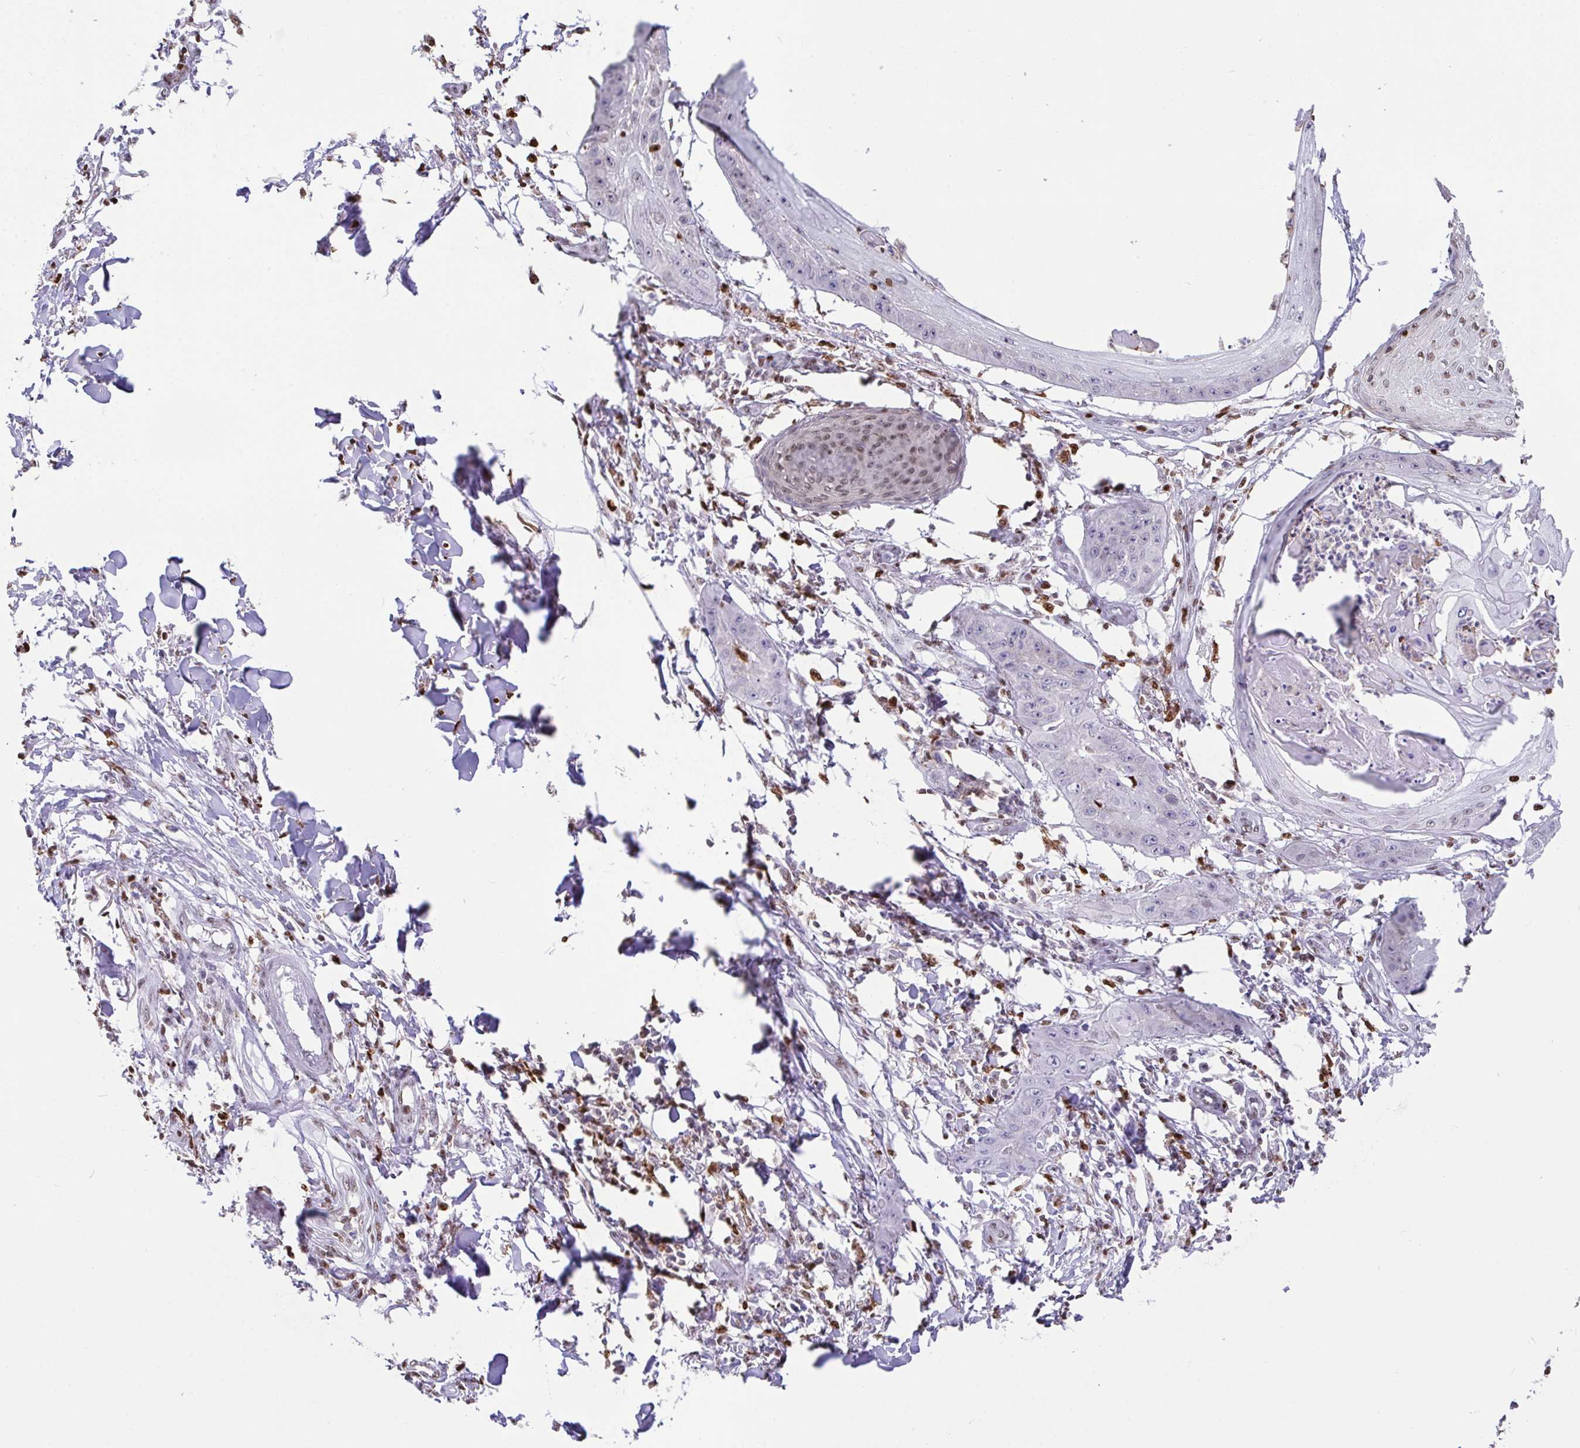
{"staining": {"intensity": "weak", "quantity": "<25%", "location": "nuclear"}, "tissue": "skin cancer", "cell_type": "Tumor cells", "image_type": "cancer", "snomed": [{"axis": "morphology", "description": "Squamous cell carcinoma, NOS"}, {"axis": "topography", "description": "Skin"}], "caption": "The IHC image has no significant positivity in tumor cells of skin cancer tissue.", "gene": "BTBD10", "patient": {"sex": "male", "age": 70}}